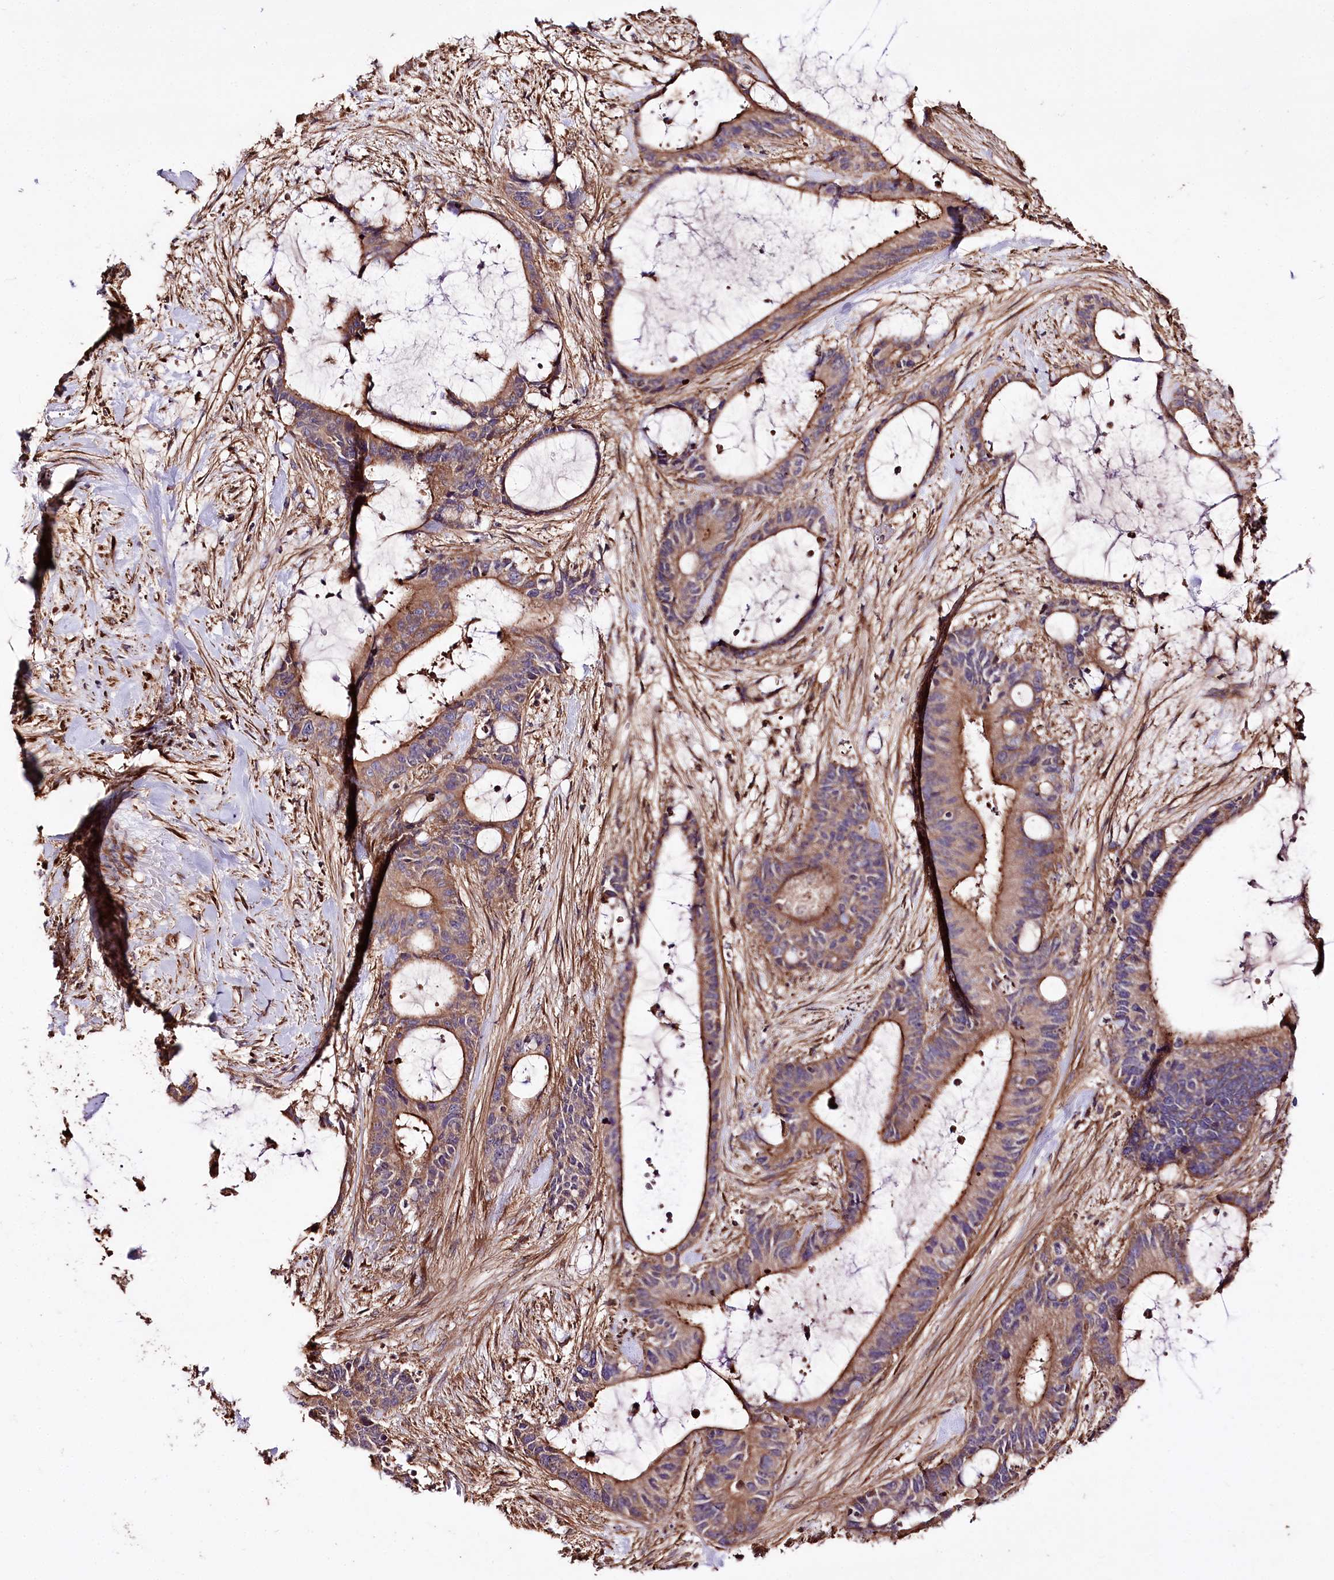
{"staining": {"intensity": "moderate", "quantity": ">75%", "location": "cytoplasmic/membranous"}, "tissue": "liver cancer", "cell_type": "Tumor cells", "image_type": "cancer", "snomed": [{"axis": "morphology", "description": "Normal tissue, NOS"}, {"axis": "morphology", "description": "Cholangiocarcinoma"}, {"axis": "topography", "description": "Liver"}, {"axis": "topography", "description": "Peripheral nerve tissue"}], "caption": "Brown immunohistochemical staining in liver cancer shows moderate cytoplasmic/membranous staining in about >75% of tumor cells.", "gene": "WWC1", "patient": {"sex": "female", "age": 73}}